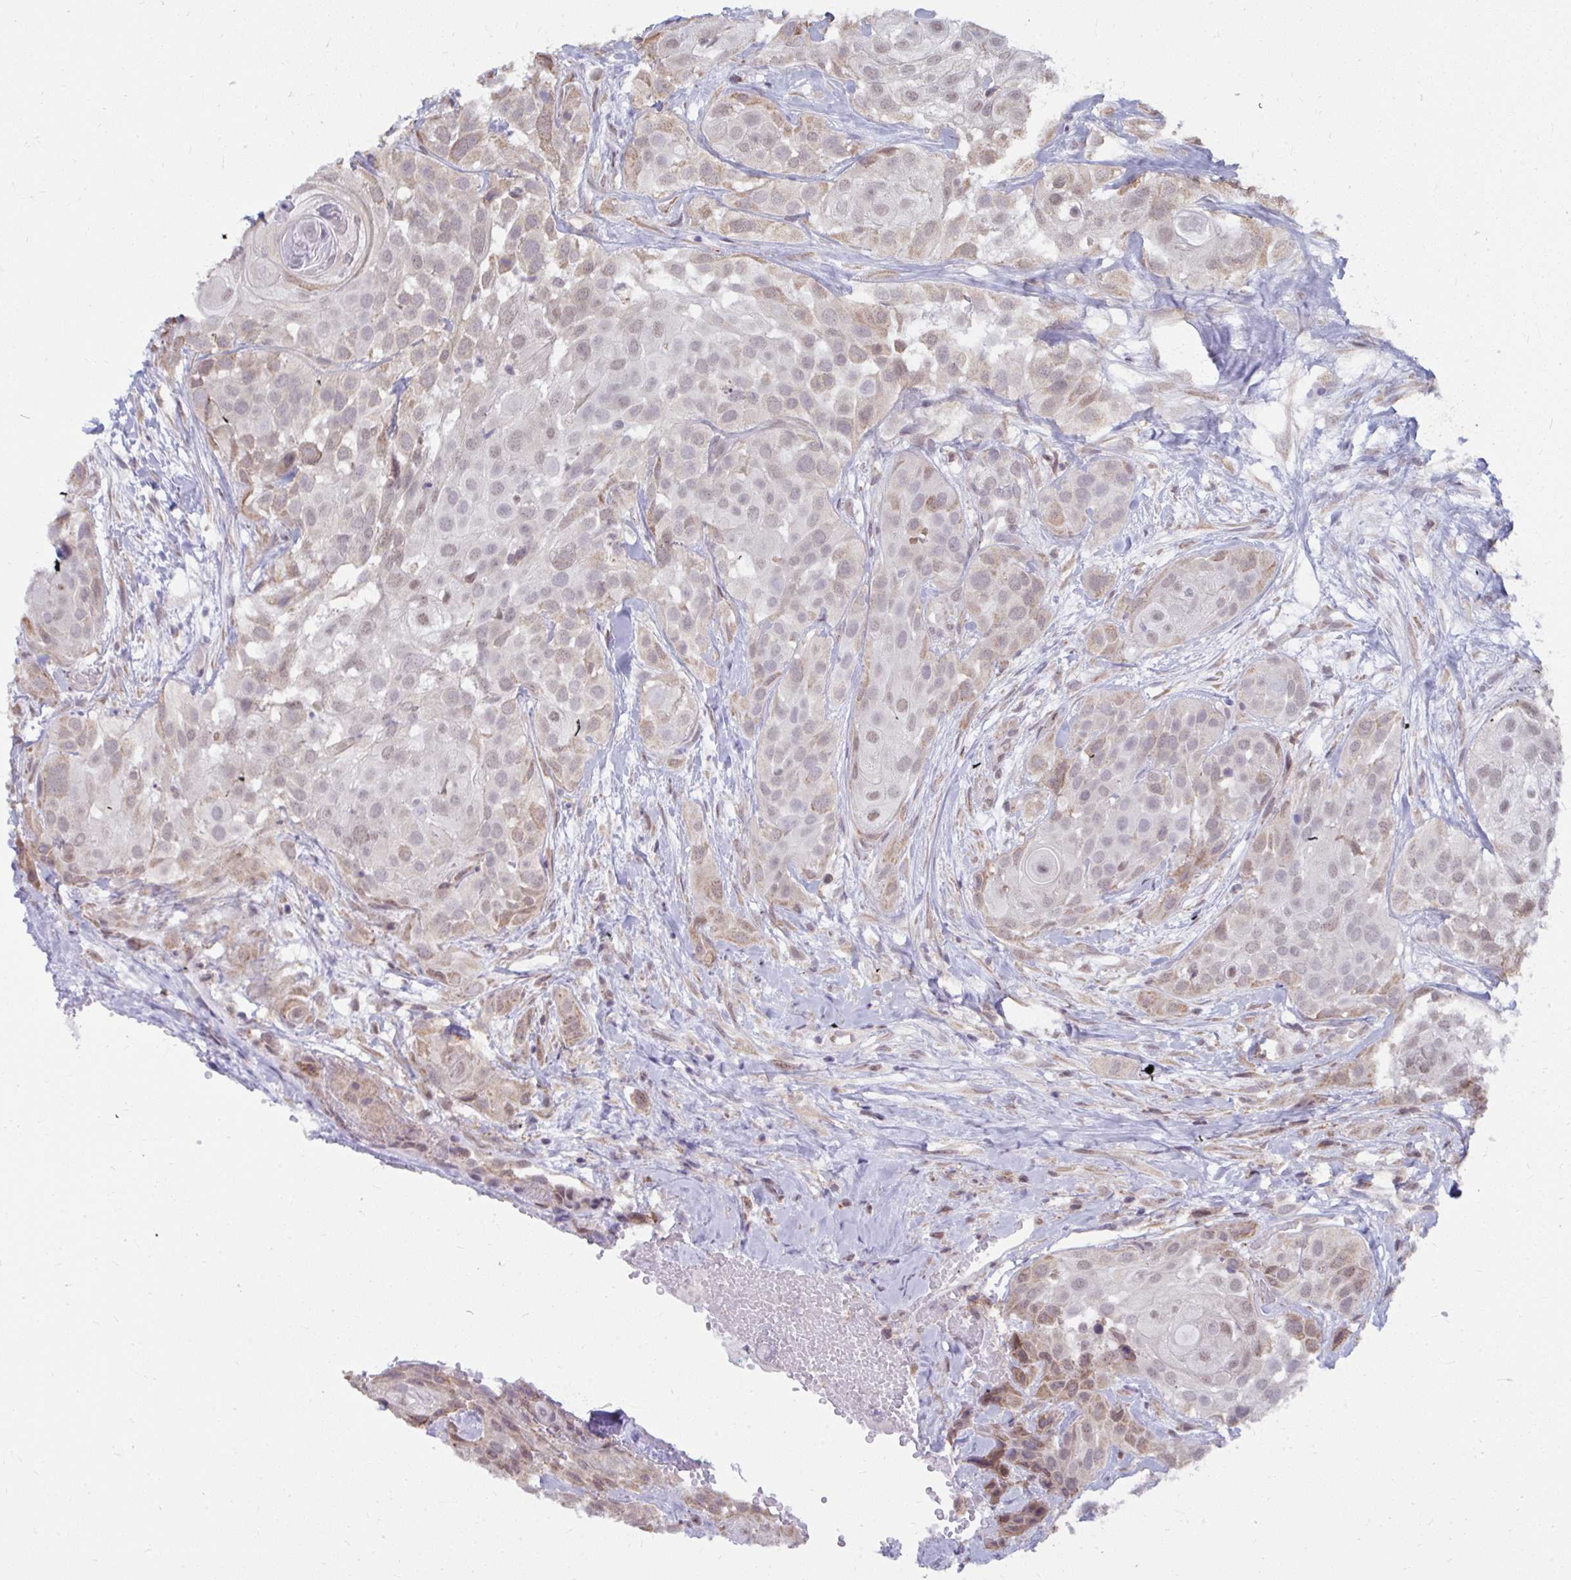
{"staining": {"intensity": "weak", "quantity": "<25%", "location": "cytoplasmic/membranous"}, "tissue": "head and neck cancer", "cell_type": "Tumor cells", "image_type": "cancer", "snomed": [{"axis": "morphology", "description": "Squamous cell carcinoma, NOS"}, {"axis": "topography", "description": "Head-Neck"}], "caption": "DAB immunohistochemical staining of squamous cell carcinoma (head and neck) reveals no significant expression in tumor cells.", "gene": "NMNAT1", "patient": {"sex": "male", "age": 83}}